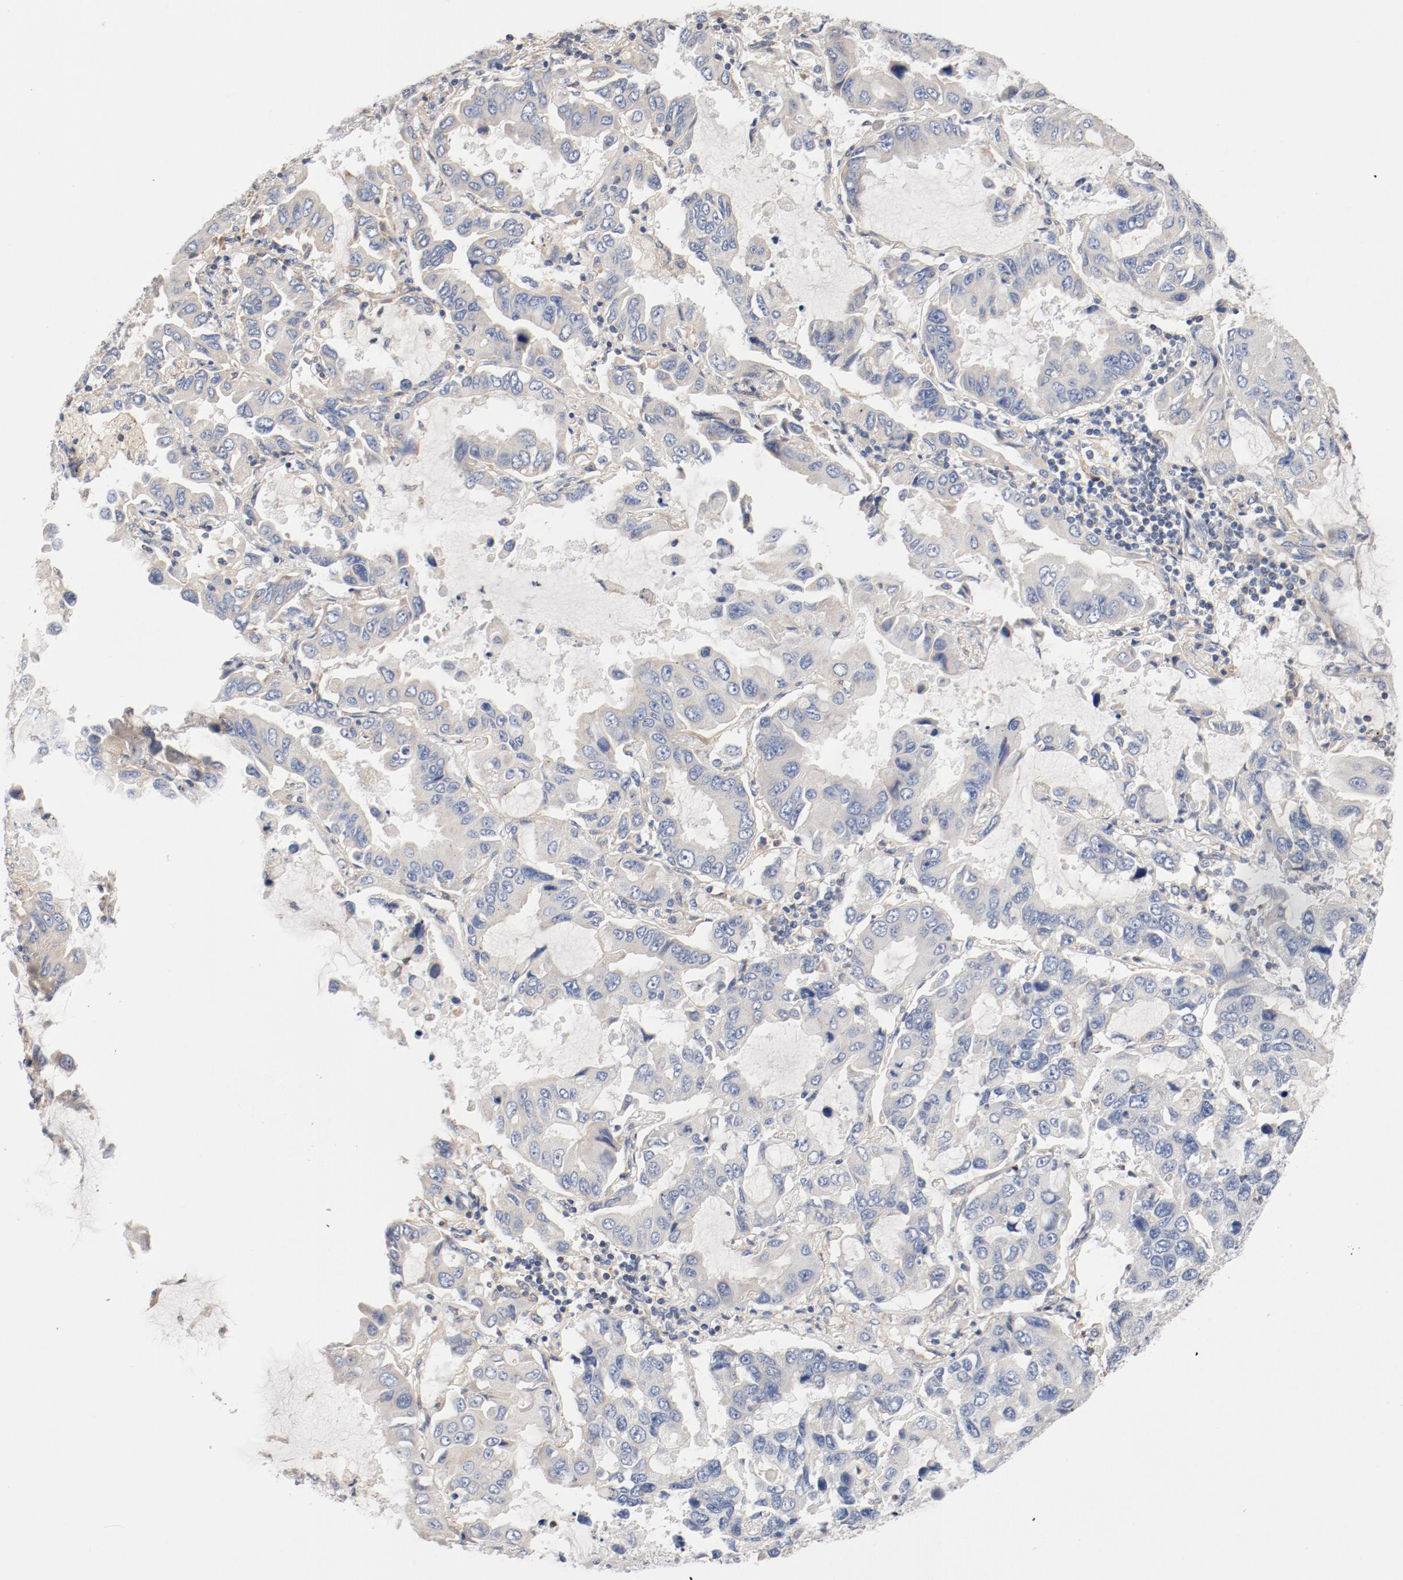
{"staining": {"intensity": "negative", "quantity": "none", "location": "none"}, "tissue": "lung cancer", "cell_type": "Tumor cells", "image_type": "cancer", "snomed": [{"axis": "morphology", "description": "Adenocarcinoma, NOS"}, {"axis": "topography", "description": "Lung"}], "caption": "An IHC photomicrograph of lung cancer (adenocarcinoma) is shown. There is no staining in tumor cells of lung cancer (adenocarcinoma). (DAB IHC, high magnification).", "gene": "ILK", "patient": {"sex": "male", "age": 64}}